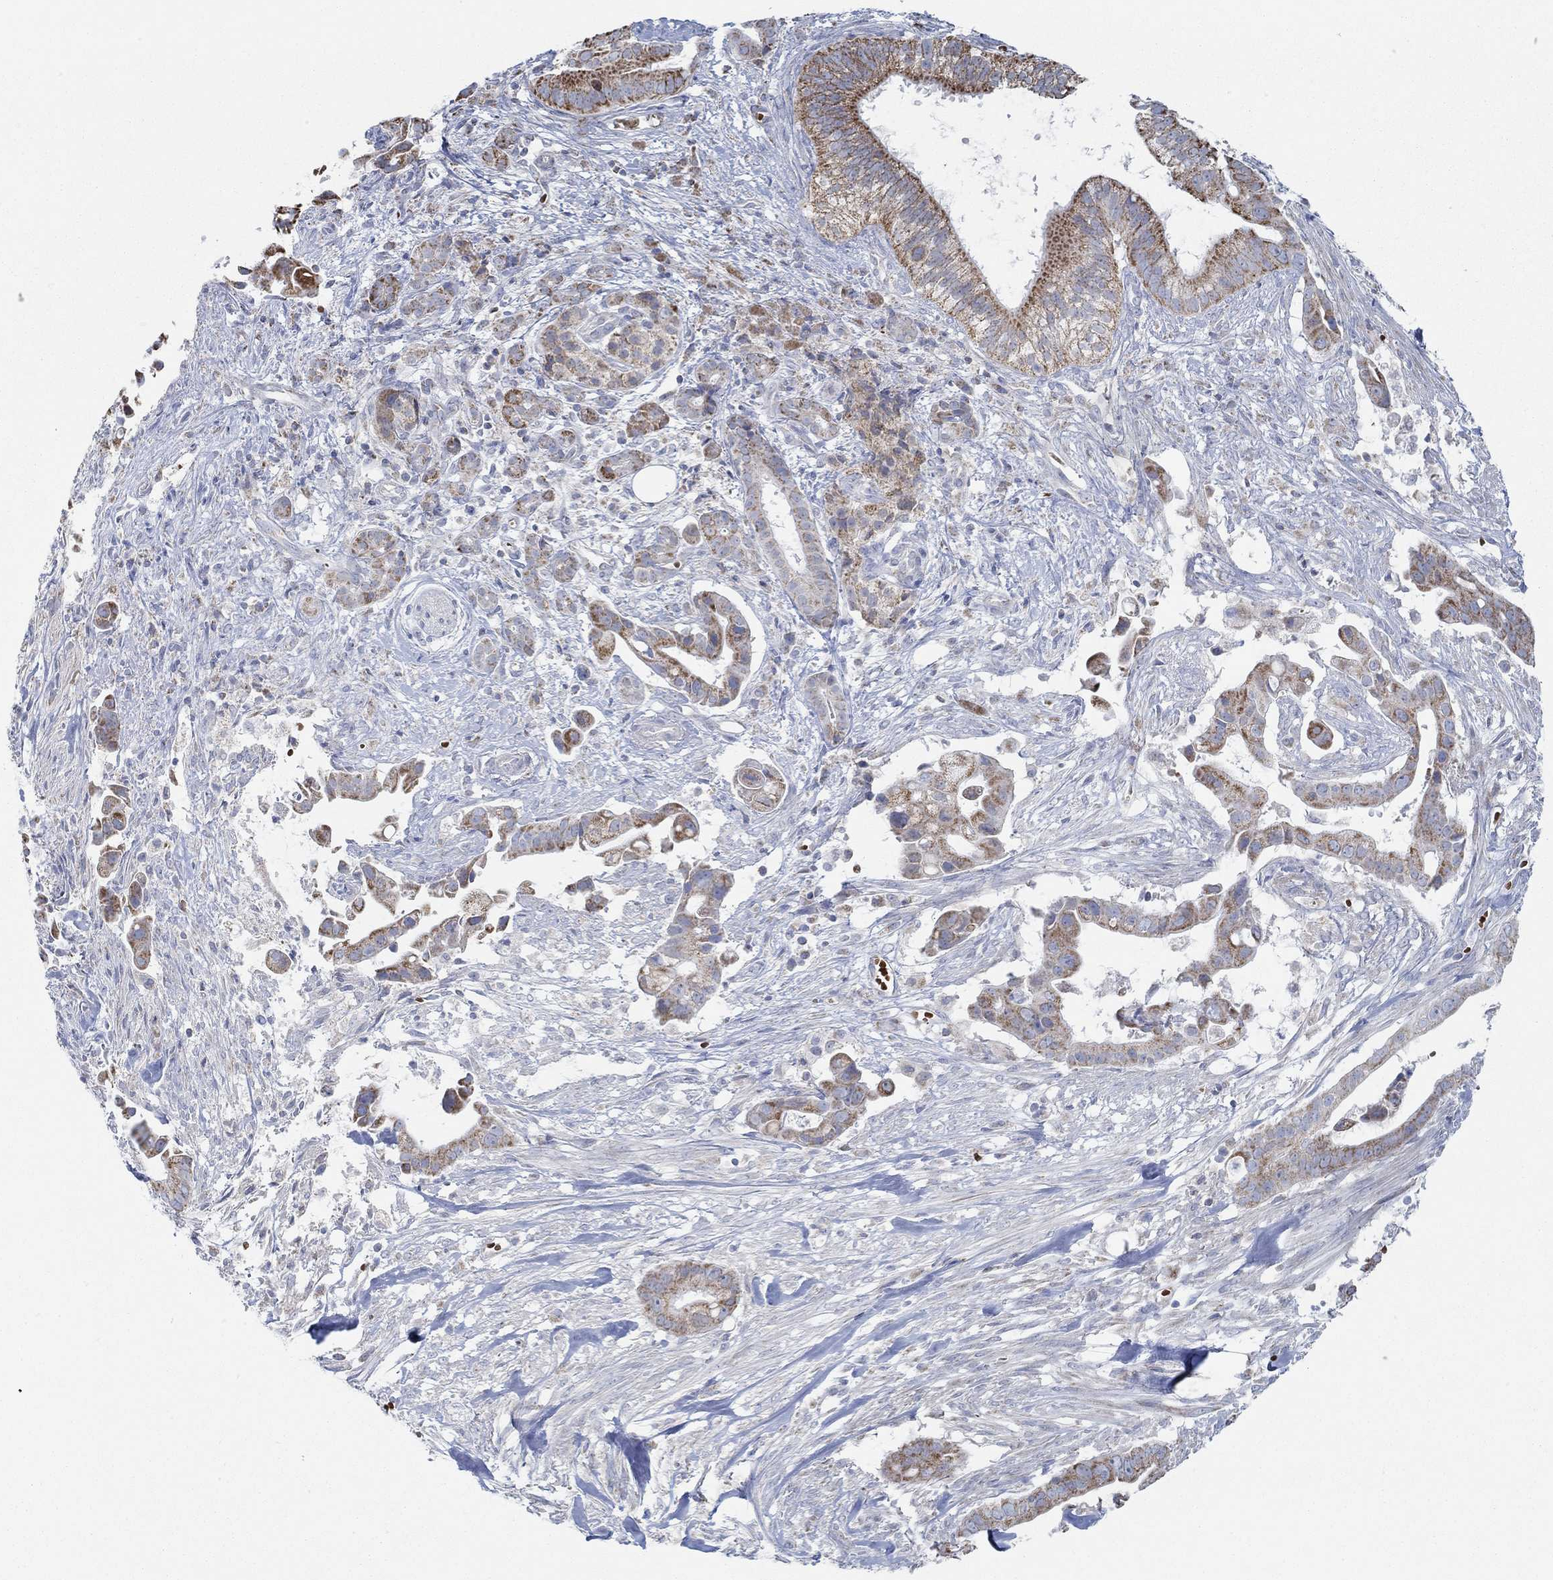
{"staining": {"intensity": "strong", "quantity": "25%-75%", "location": "cytoplasmic/membranous"}, "tissue": "pancreatic cancer", "cell_type": "Tumor cells", "image_type": "cancer", "snomed": [{"axis": "morphology", "description": "Adenocarcinoma, NOS"}, {"axis": "topography", "description": "Pancreas"}], "caption": "Immunohistochemistry (IHC) histopathology image of pancreatic adenocarcinoma stained for a protein (brown), which shows high levels of strong cytoplasmic/membranous staining in approximately 25%-75% of tumor cells.", "gene": "GLOD5", "patient": {"sex": "male", "age": 61}}